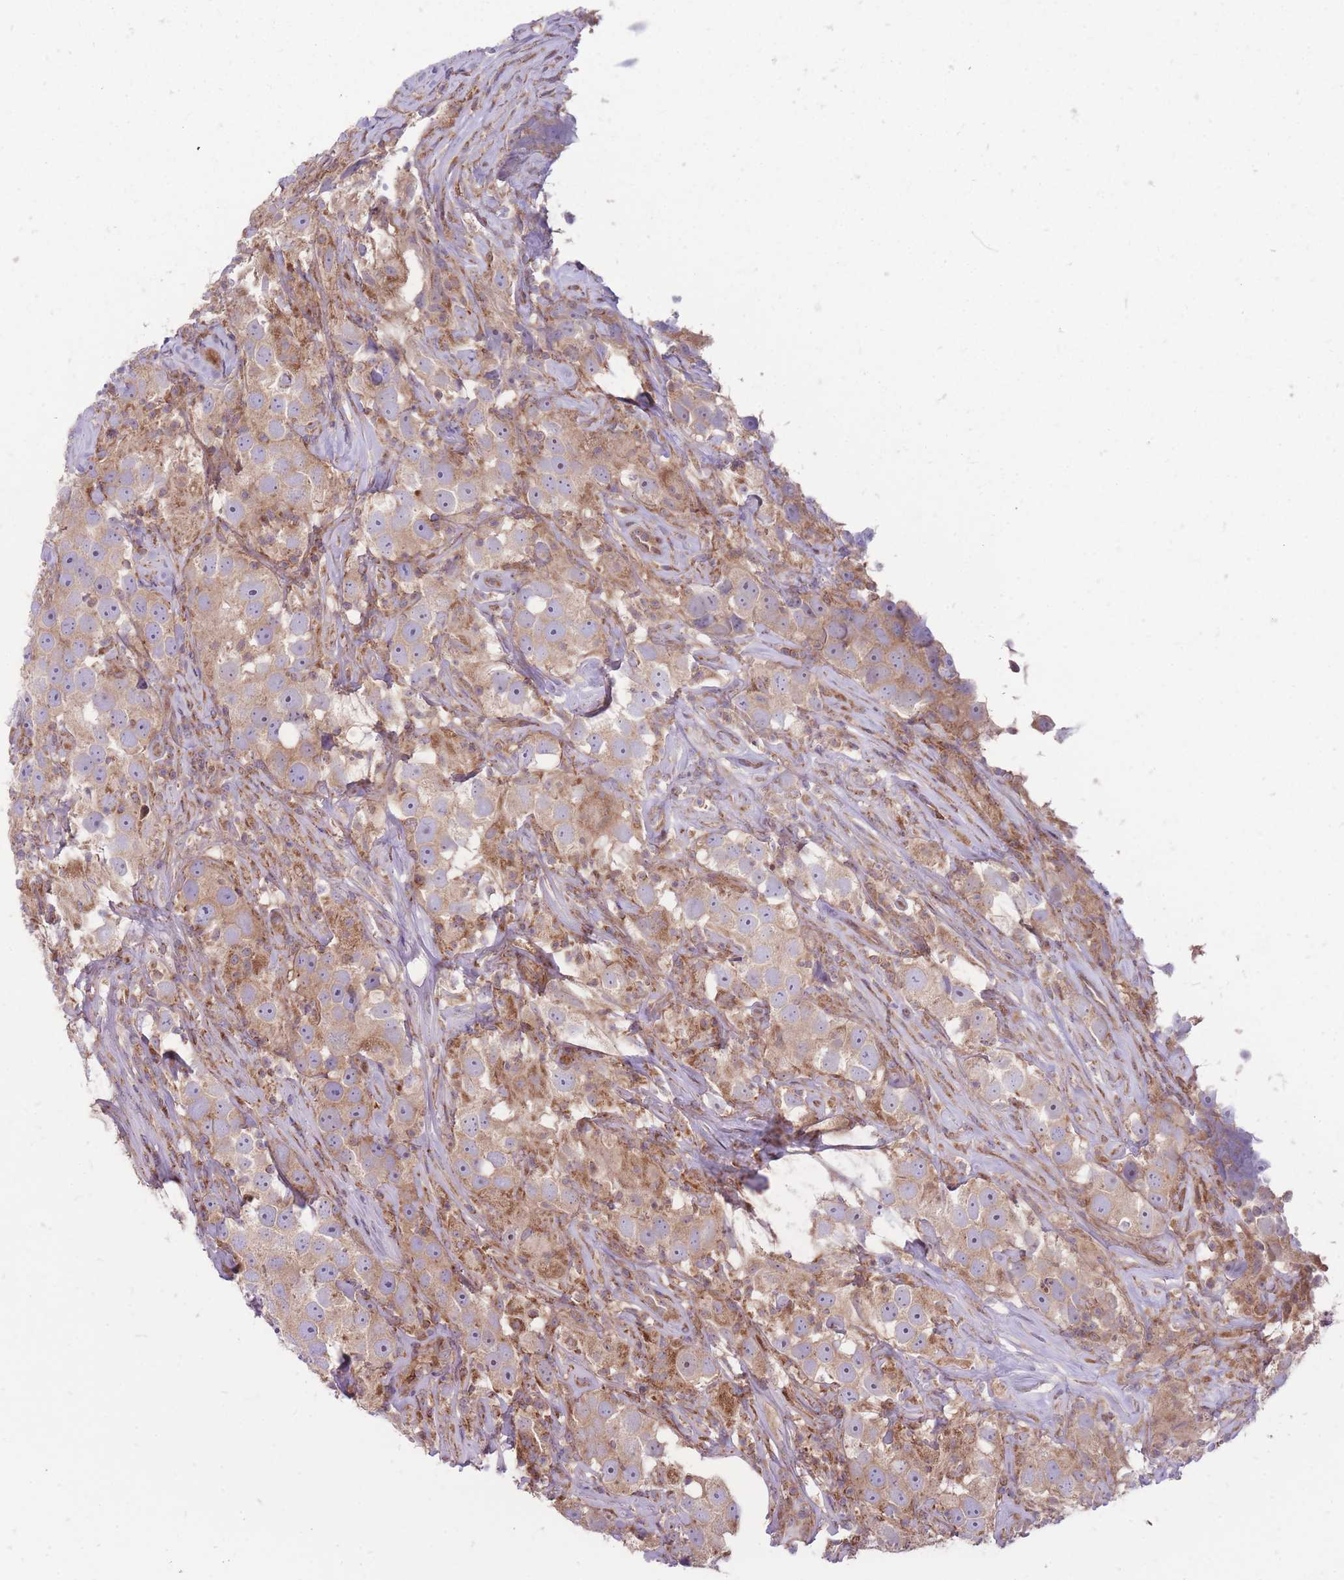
{"staining": {"intensity": "weak", "quantity": "25%-75%", "location": "cytoplasmic/membranous"}, "tissue": "testis cancer", "cell_type": "Tumor cells", "image_type": "cancer", "snomed": [{"axis": "morphology", "description": "Seminoma, NOS"}, {"axis": "topography", "description": "Testis"}], "caption": "Immunohistochemistry of human testis seminoma displays low levels of weak cytoplasmic/membranous positivity in about 25%-75% of tumor cells.", "gene": "ANKRD10", "patient": {"sex": "male", "age": 49}}